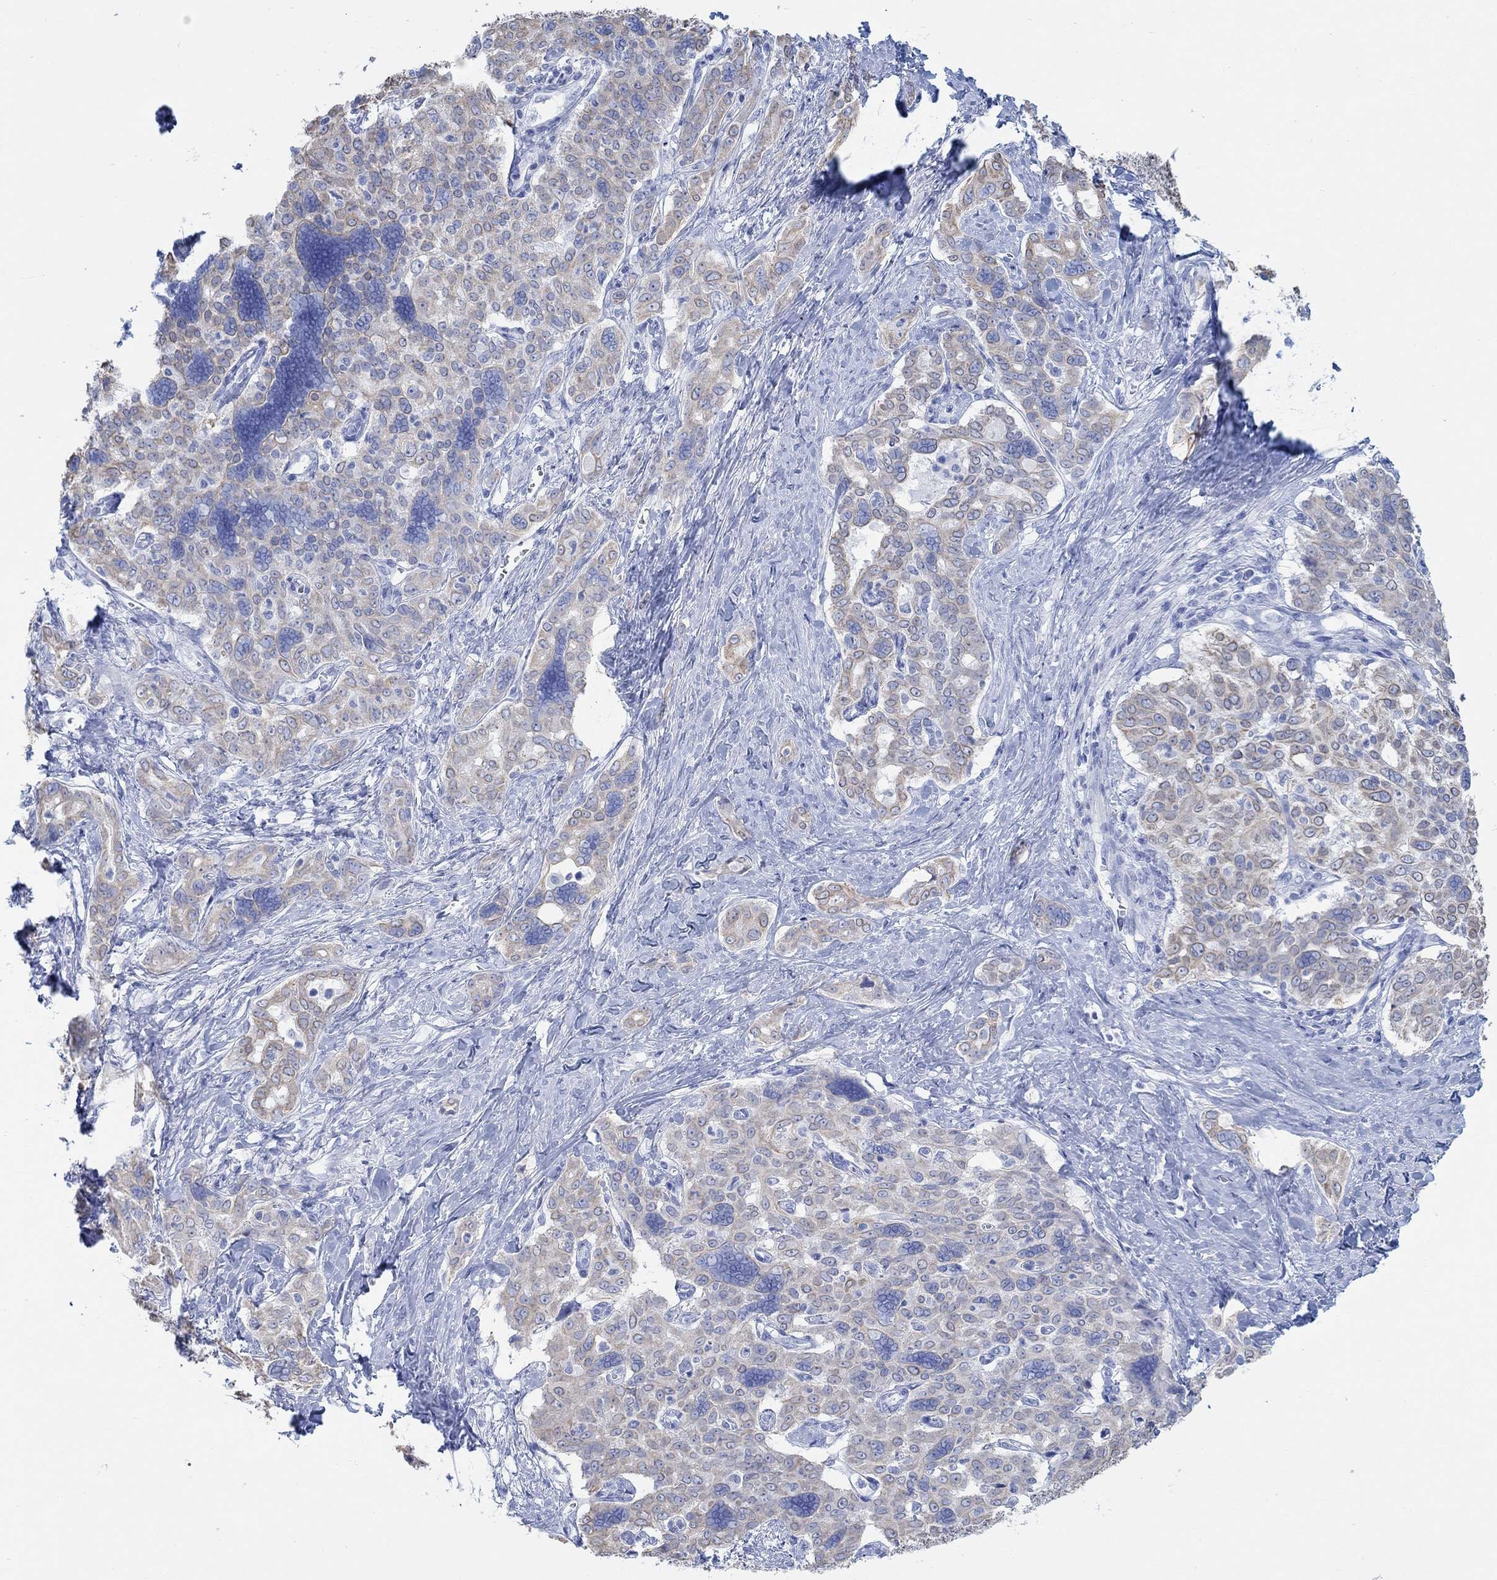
{"staining": {"intensity": "weak", "quantity": ">75%", "location": "cytoplasmic/membranous"}, "tissue": "liver cancer", "cell_type": "Tumor cells", "image_type": "cancer", "snomed": [{"axis": "morphology", "description": "Cholangiocarcinoma"}, {"axis": "topography", "description": "Liver"}], "caption": "Immunohistochemistry photomicrograph of liver cancer stained for a protein (brown), which displays low levels of weak cytoplasmic/membranous staining in approximately >75% of tumor cells.", "gene": "AK8", "patient": {"sex": "female", "age": 47}}